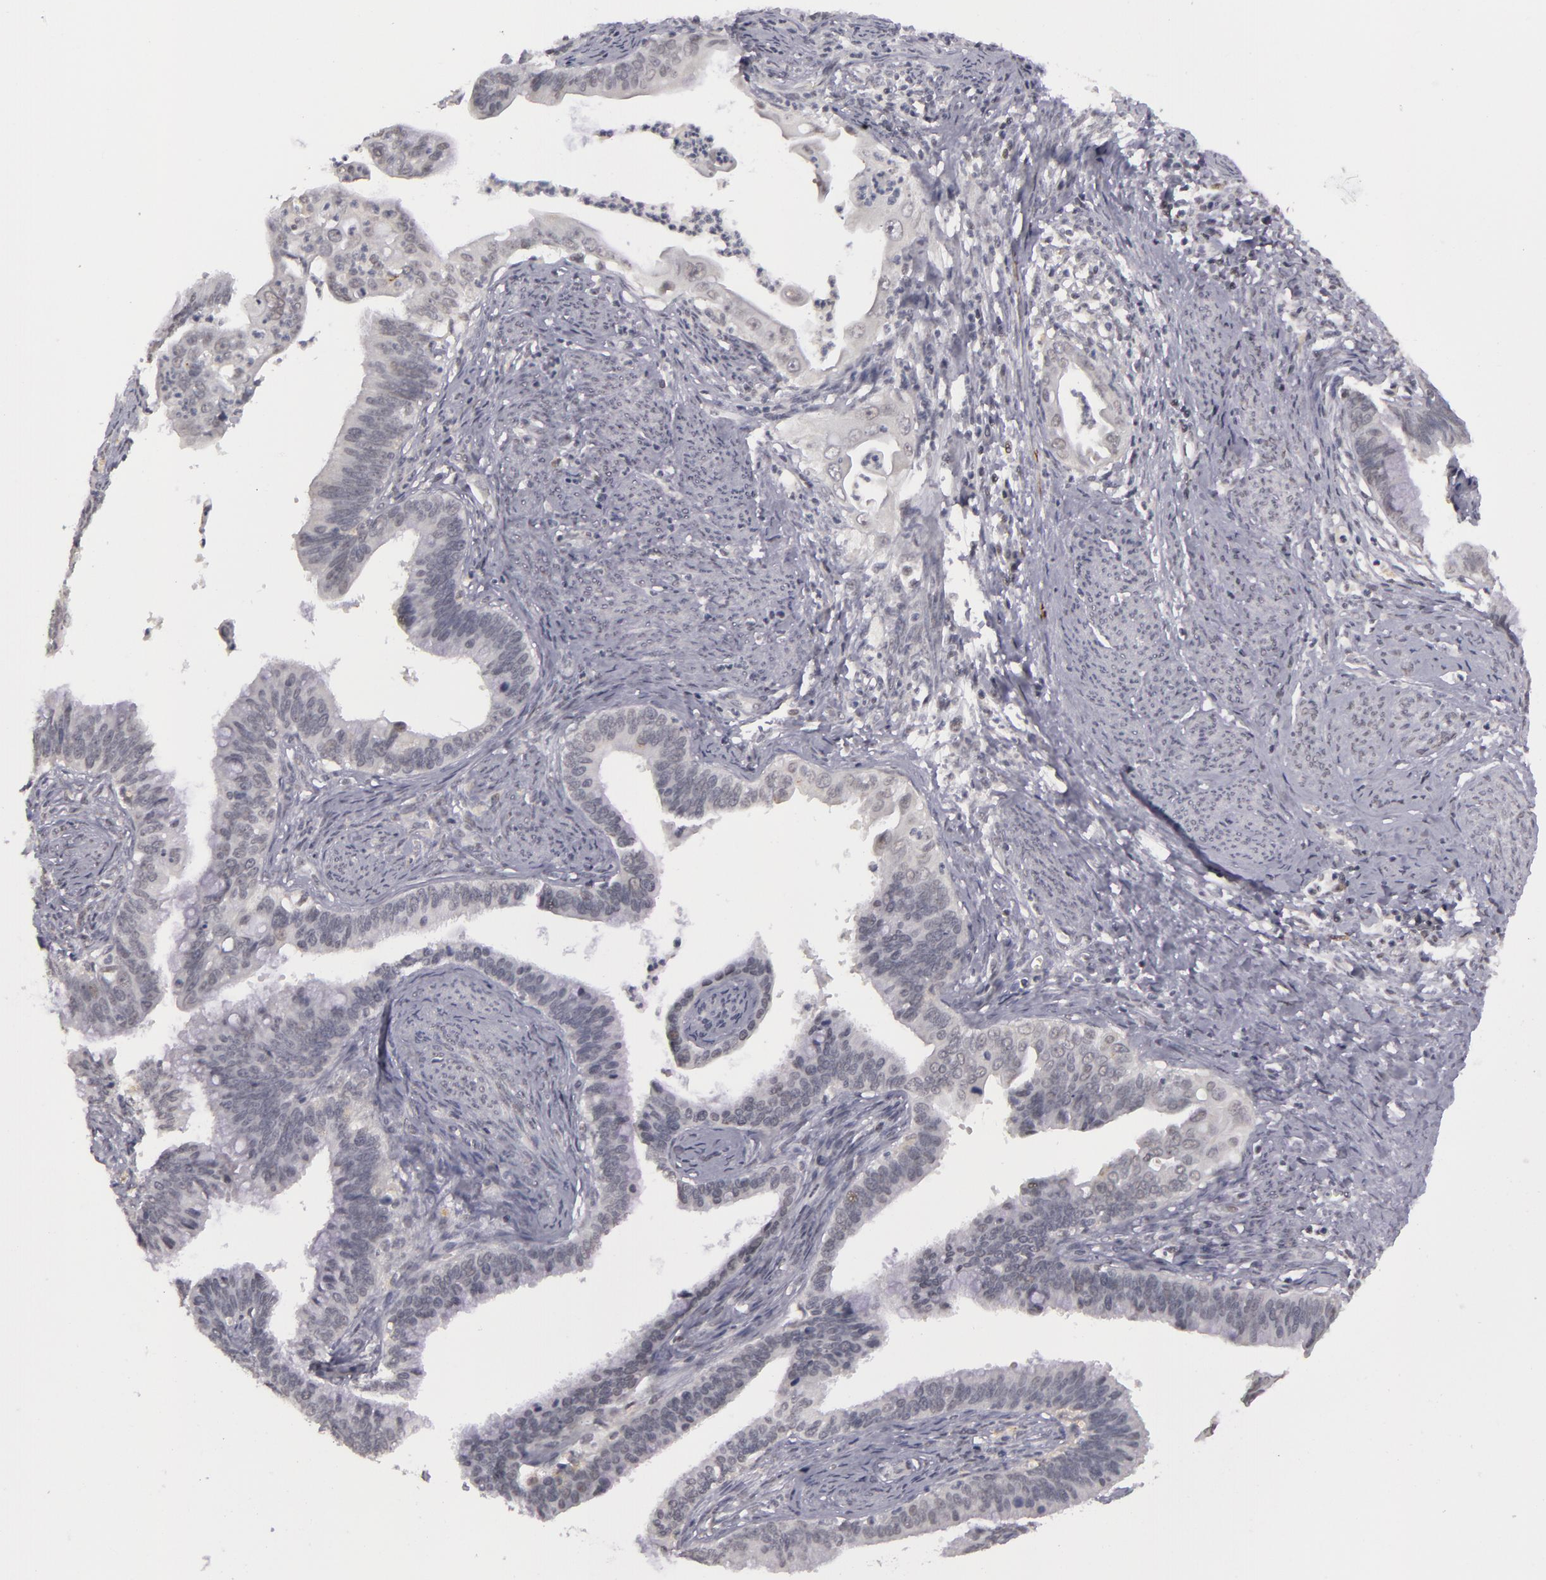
{"staining": {"intensity": "negative", "quantity": "none", "location": "none"}, "tissue": "cervical cancer", "cell_type": "Tumor cells", "image_type": "cancer", "snomed": [{"axis": "morphology", "description": "Adenocarcinoma, NOS"}, {"axis": "topography", "description": "Cervix"}], "caption": "There is no significant staining in tumor cells of cervical cancer.", "gene": "RRP7A", "patient": {"sex": "female", "age": 47}}